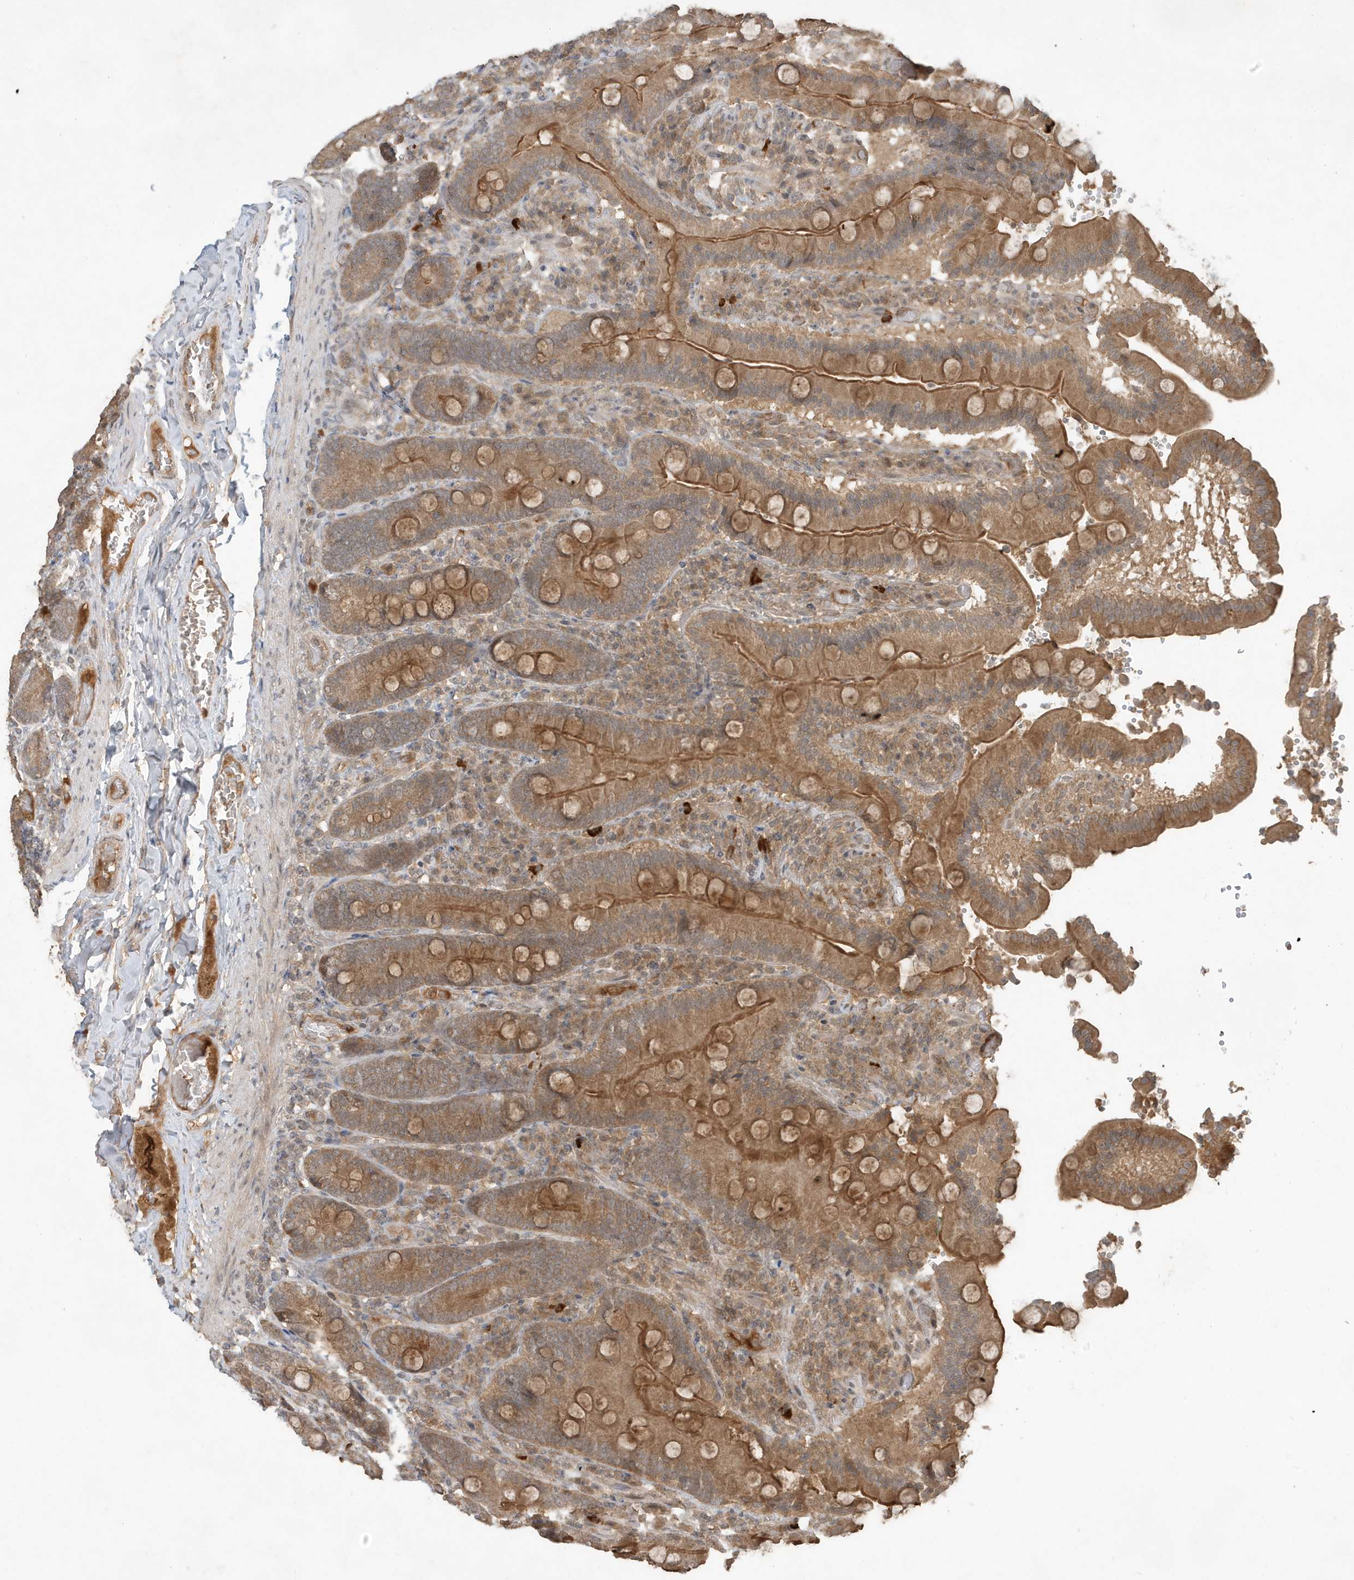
{"staining": {"intensity": "strong", "quantity": ">75%", "location": "cytoplasmic/membranous"}, "tissue": "duodenum", "cell_type": "Glandular cells", "image_type": "normal", "snomed": [{"axis": "morphology", "description": "Normal tissue, NOS"}, {"axis": "topography", "description": "Duodenum"}], "caption": "High-magnification brightfield microscopy of unremarkable duodenum stained with DAB (brown) and counterstained with hematoxylin (blue). glandular cells exhibit strong cytoplasmic/membranous expression is appreciated in approximately>75% of cells.", "gene": "ABCB9", "patient": {"sex": "female", "age": 62}}